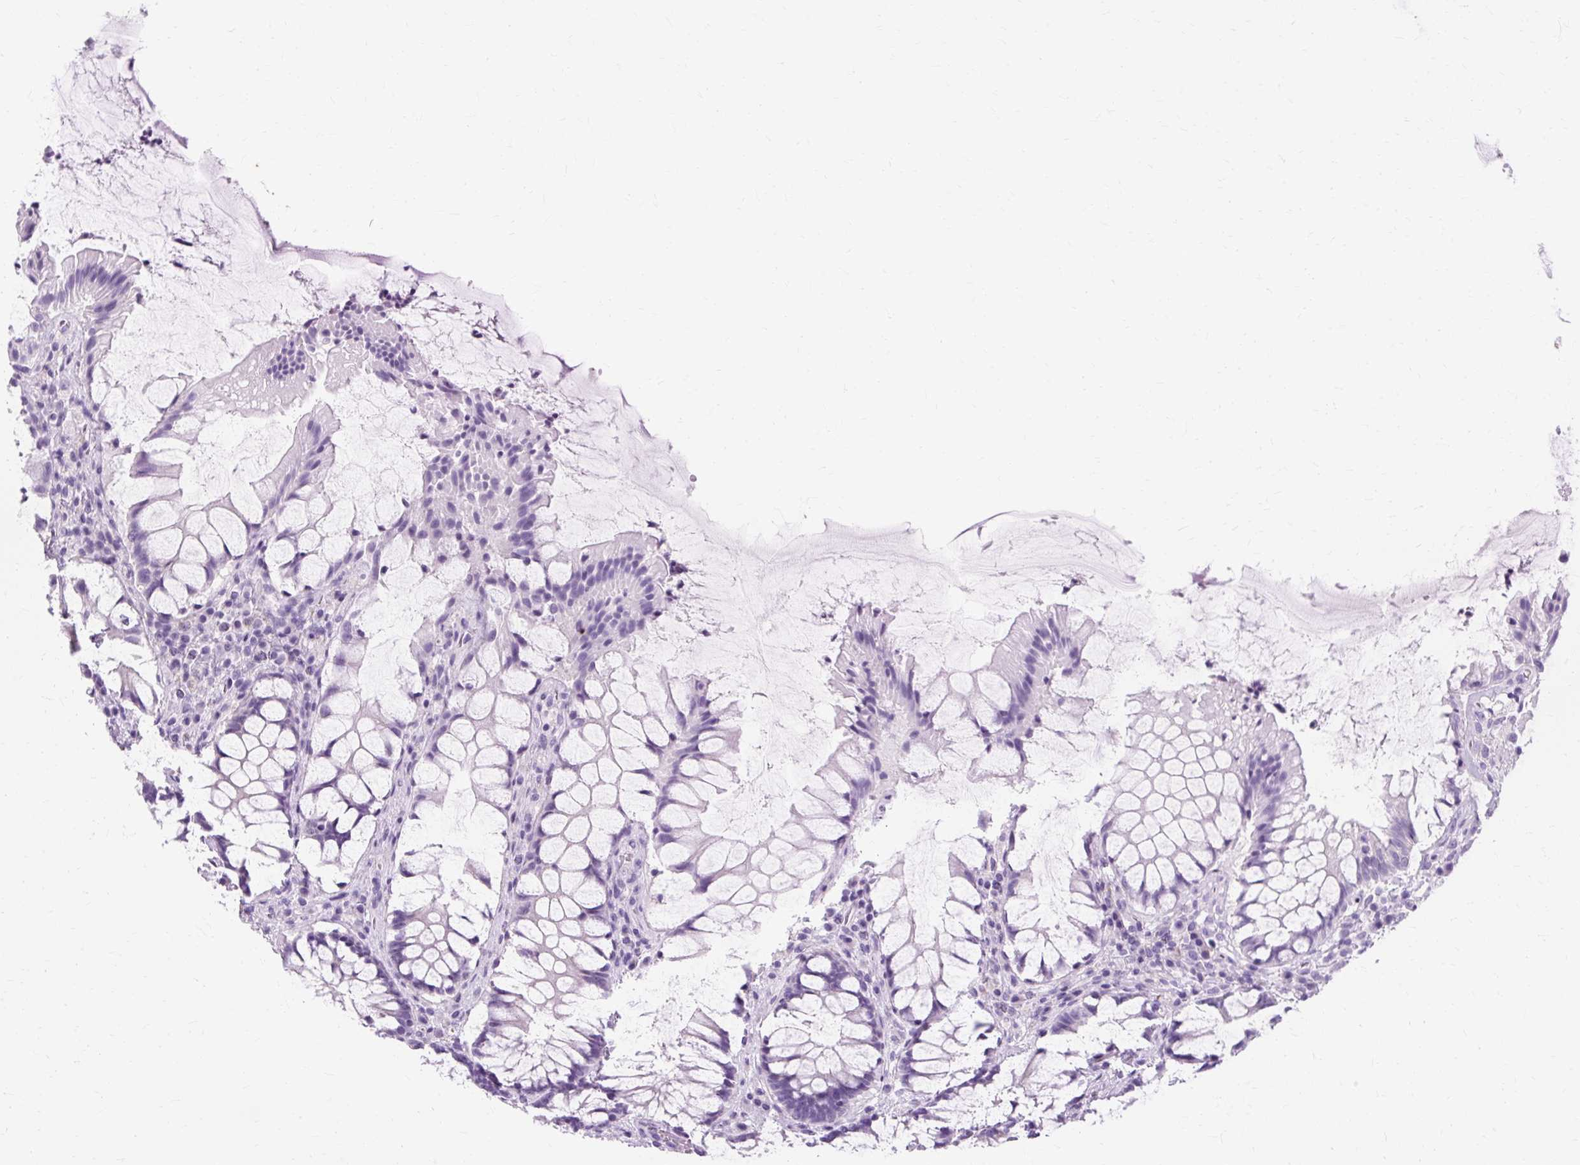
{"staining": {"intensity": "negative", "quantity": "none", "location": "none"}, "tissue": "rectum", "cell_type": "Glandular cells", "image_type": "normal", "snomed": [{"axis": "morphology", "description": "Normal tissue, NOS"}, {"axis": "topography", "description": "Rectum"}], "caption": "Immunohistochemistry photomicrograph of normal rectum stained for a protein (brown), which demonstrates no expression in glandular cells.", "gene": "TMEM89", "patient": {"sex": "female", "age": 58}}